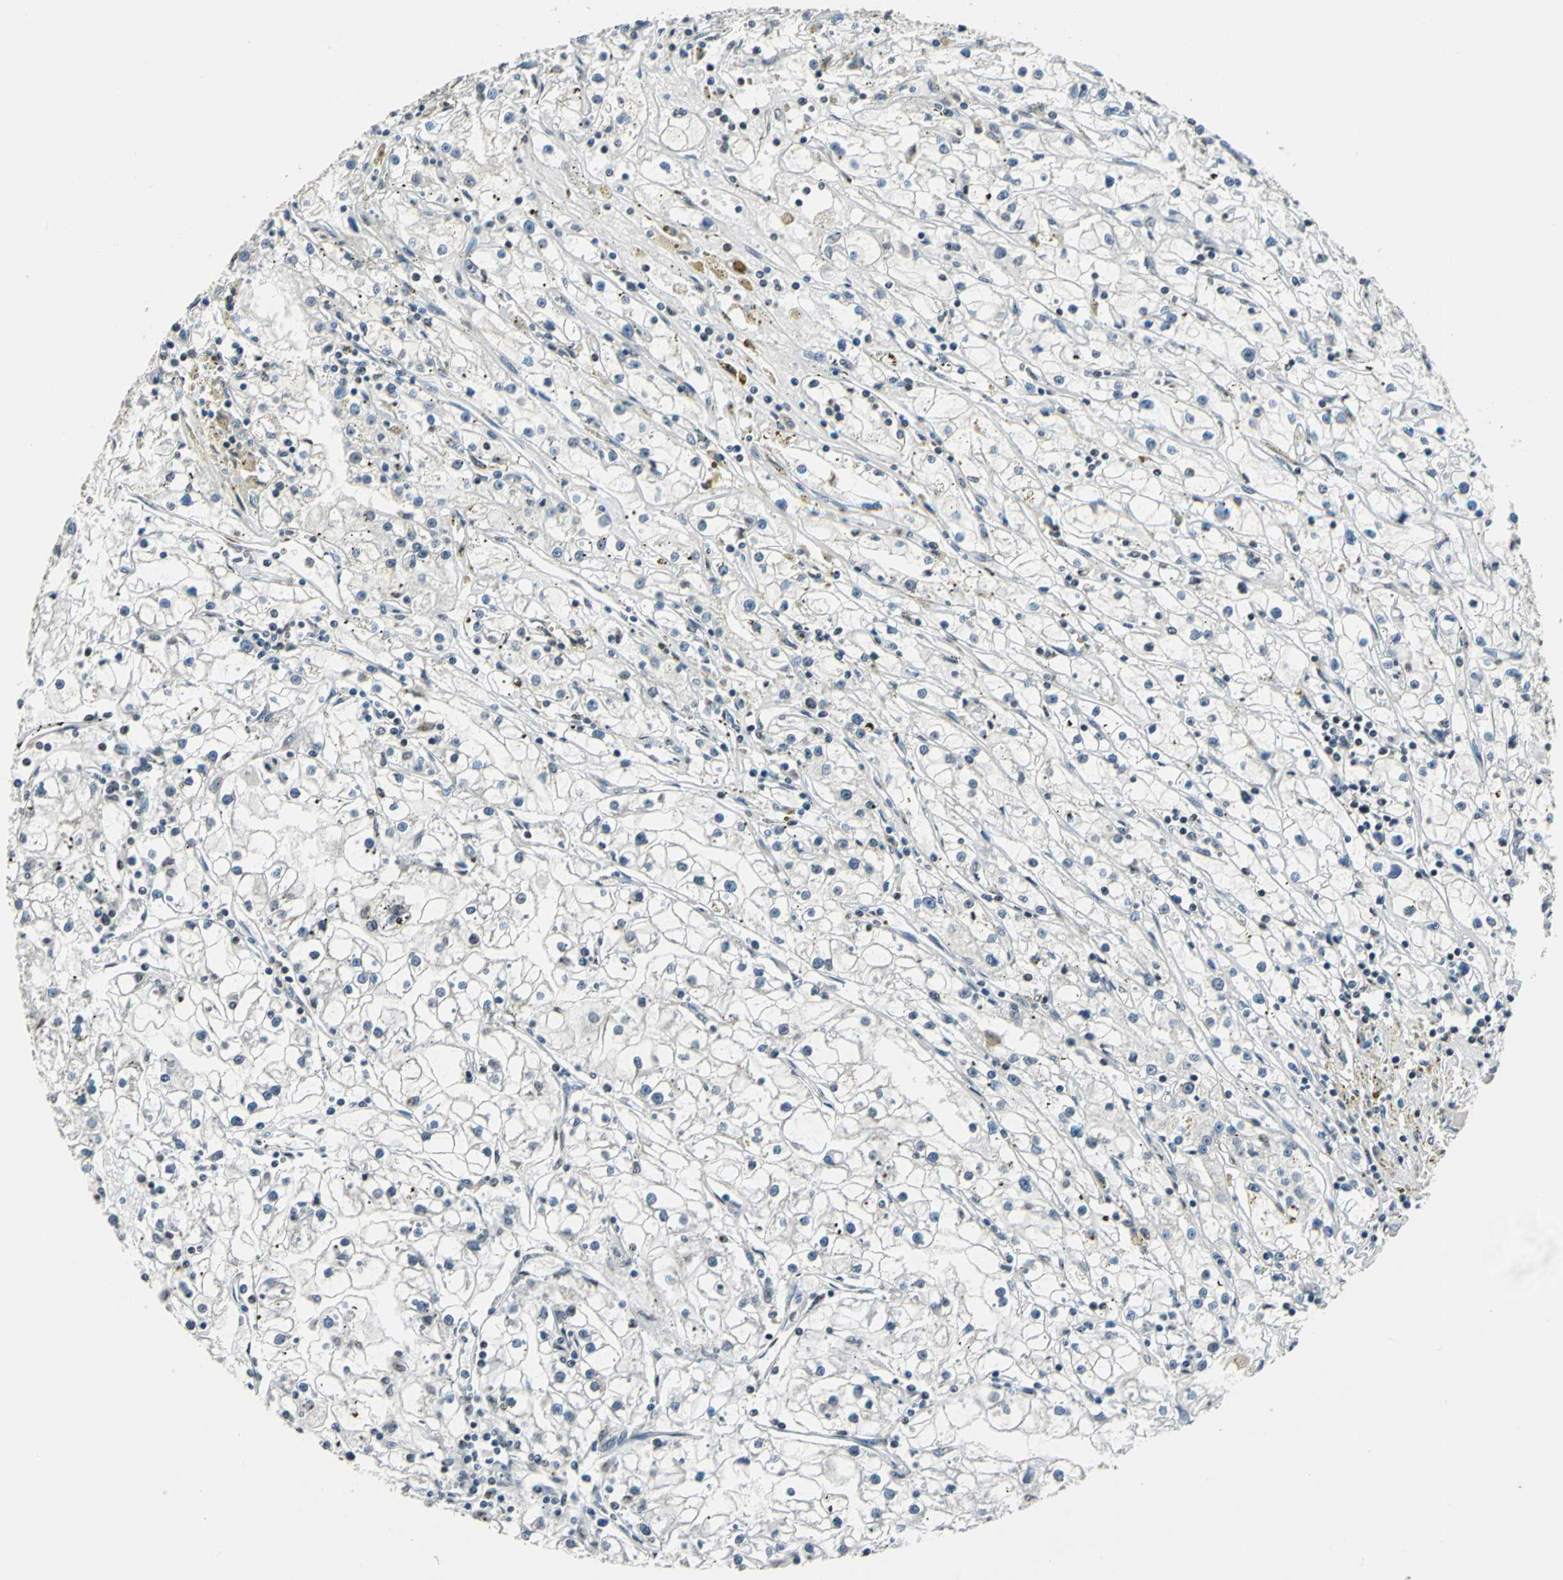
{"staining": {"intensity": "negative", "quantity": "none", "location": "none"}, "tissue": "renal cancer", "cell_type": "Tumor cells", "image_type": "cancer", "snomed": [{"axis": "morphology", "description": "Adenocarcinoma, NOS"}, {"axis": "topography", "description": "Kidney"}], "caption": "Renal adenocarcinoma was stained to show a protein in brown. There is no significant positivity in tumor cells.", "gene": "TMEM115", "patient": {"sex": "male", "age": 56}}